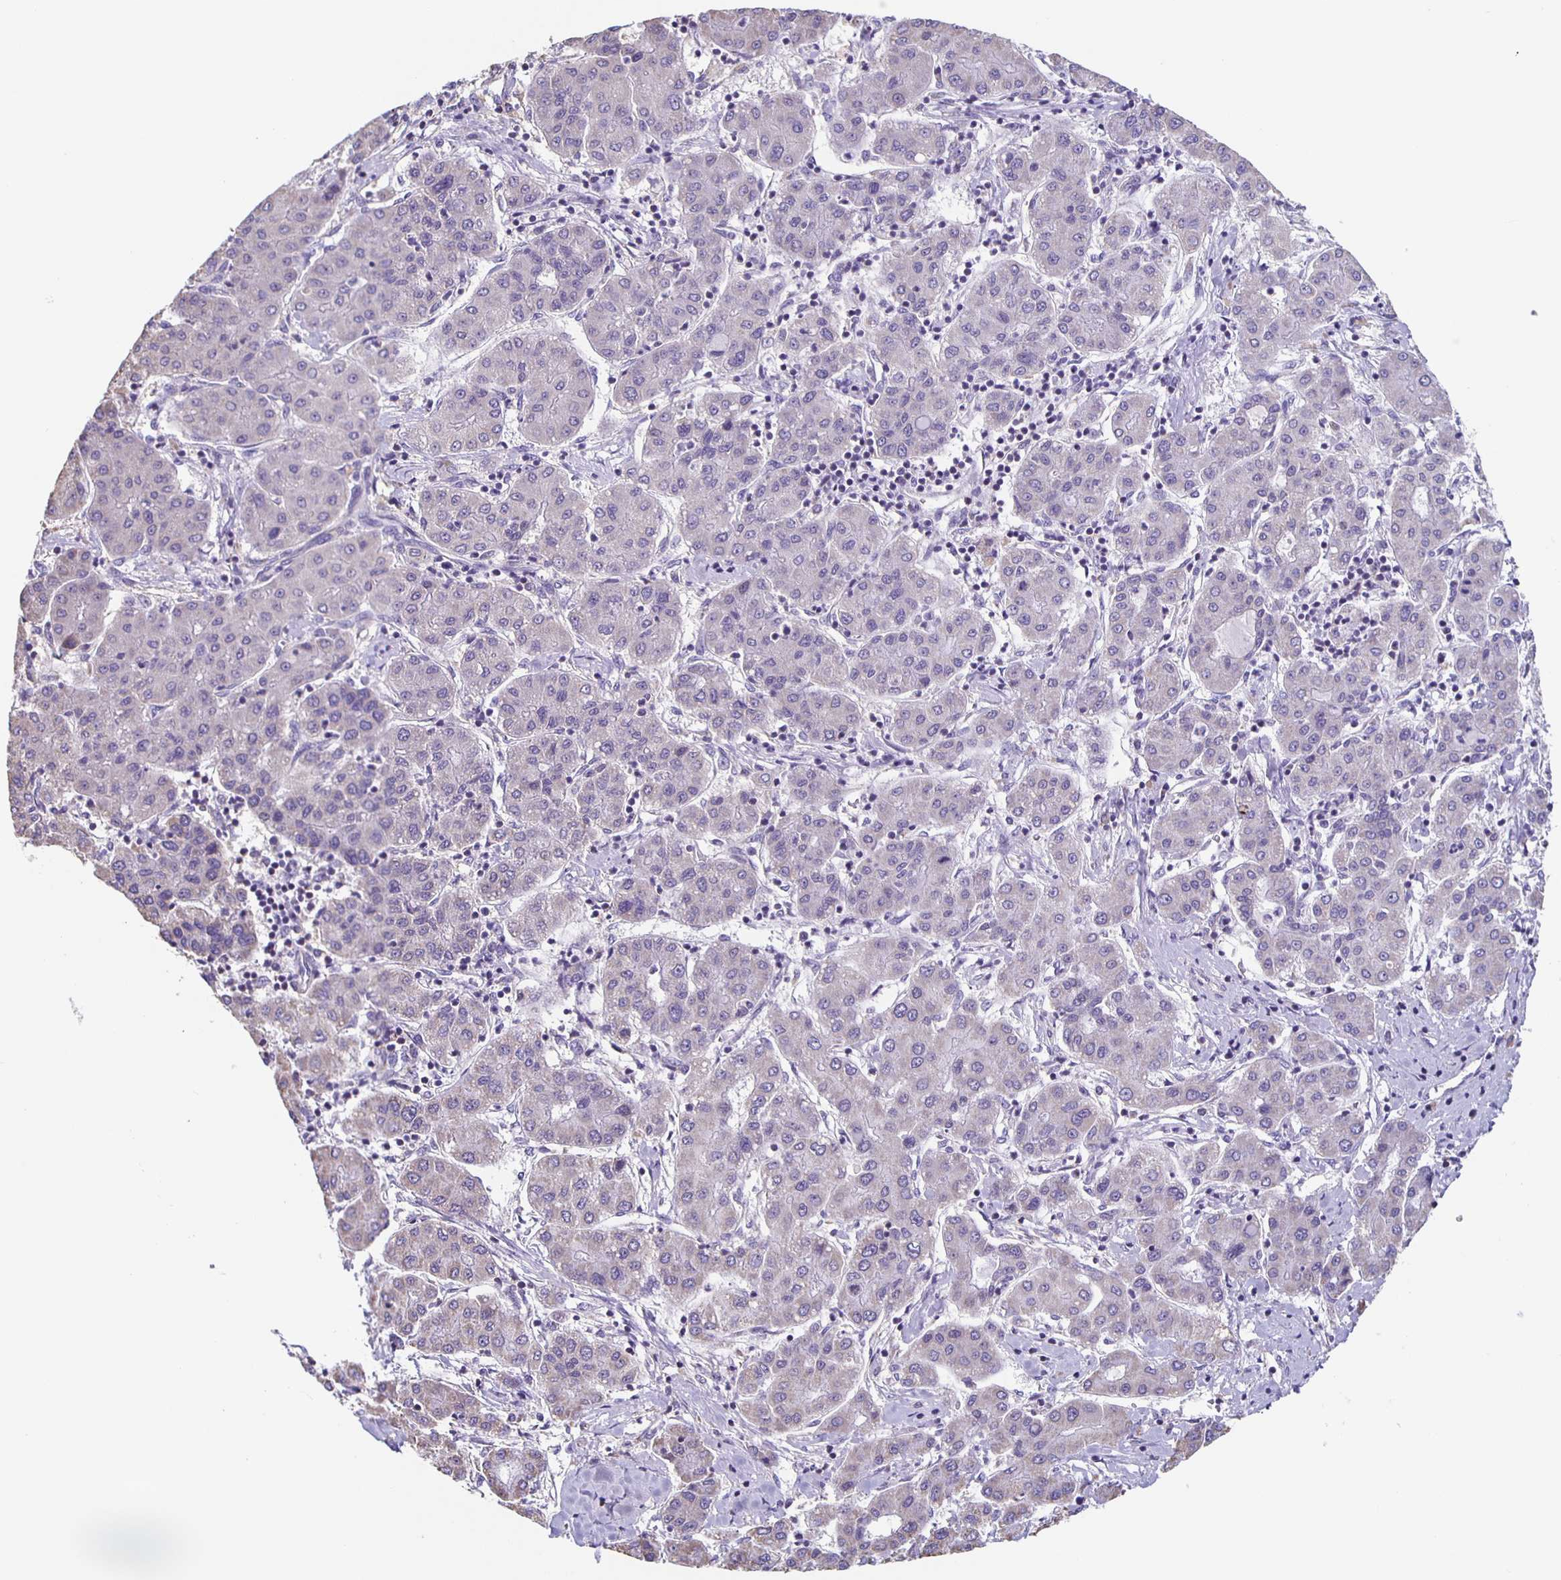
{"staining": {"intensity": "negative", "quantity": "none", "location": "none"}, "tissue": "liver cancer", "cell_type": "Tumor cells", "image_type": "cancer", "snomed": [{"axis": "morphology", "description": "Carcinoma, Hepatocellular, NOS"}, {"axis": "topography", "description": "Liver"}], "caption": "Image shows no protein positivity in tumor cells of liver hepatocellular carcinoma tissue.", "gene": "TPPP", "patient": {"sex": "male", "age": 65}}